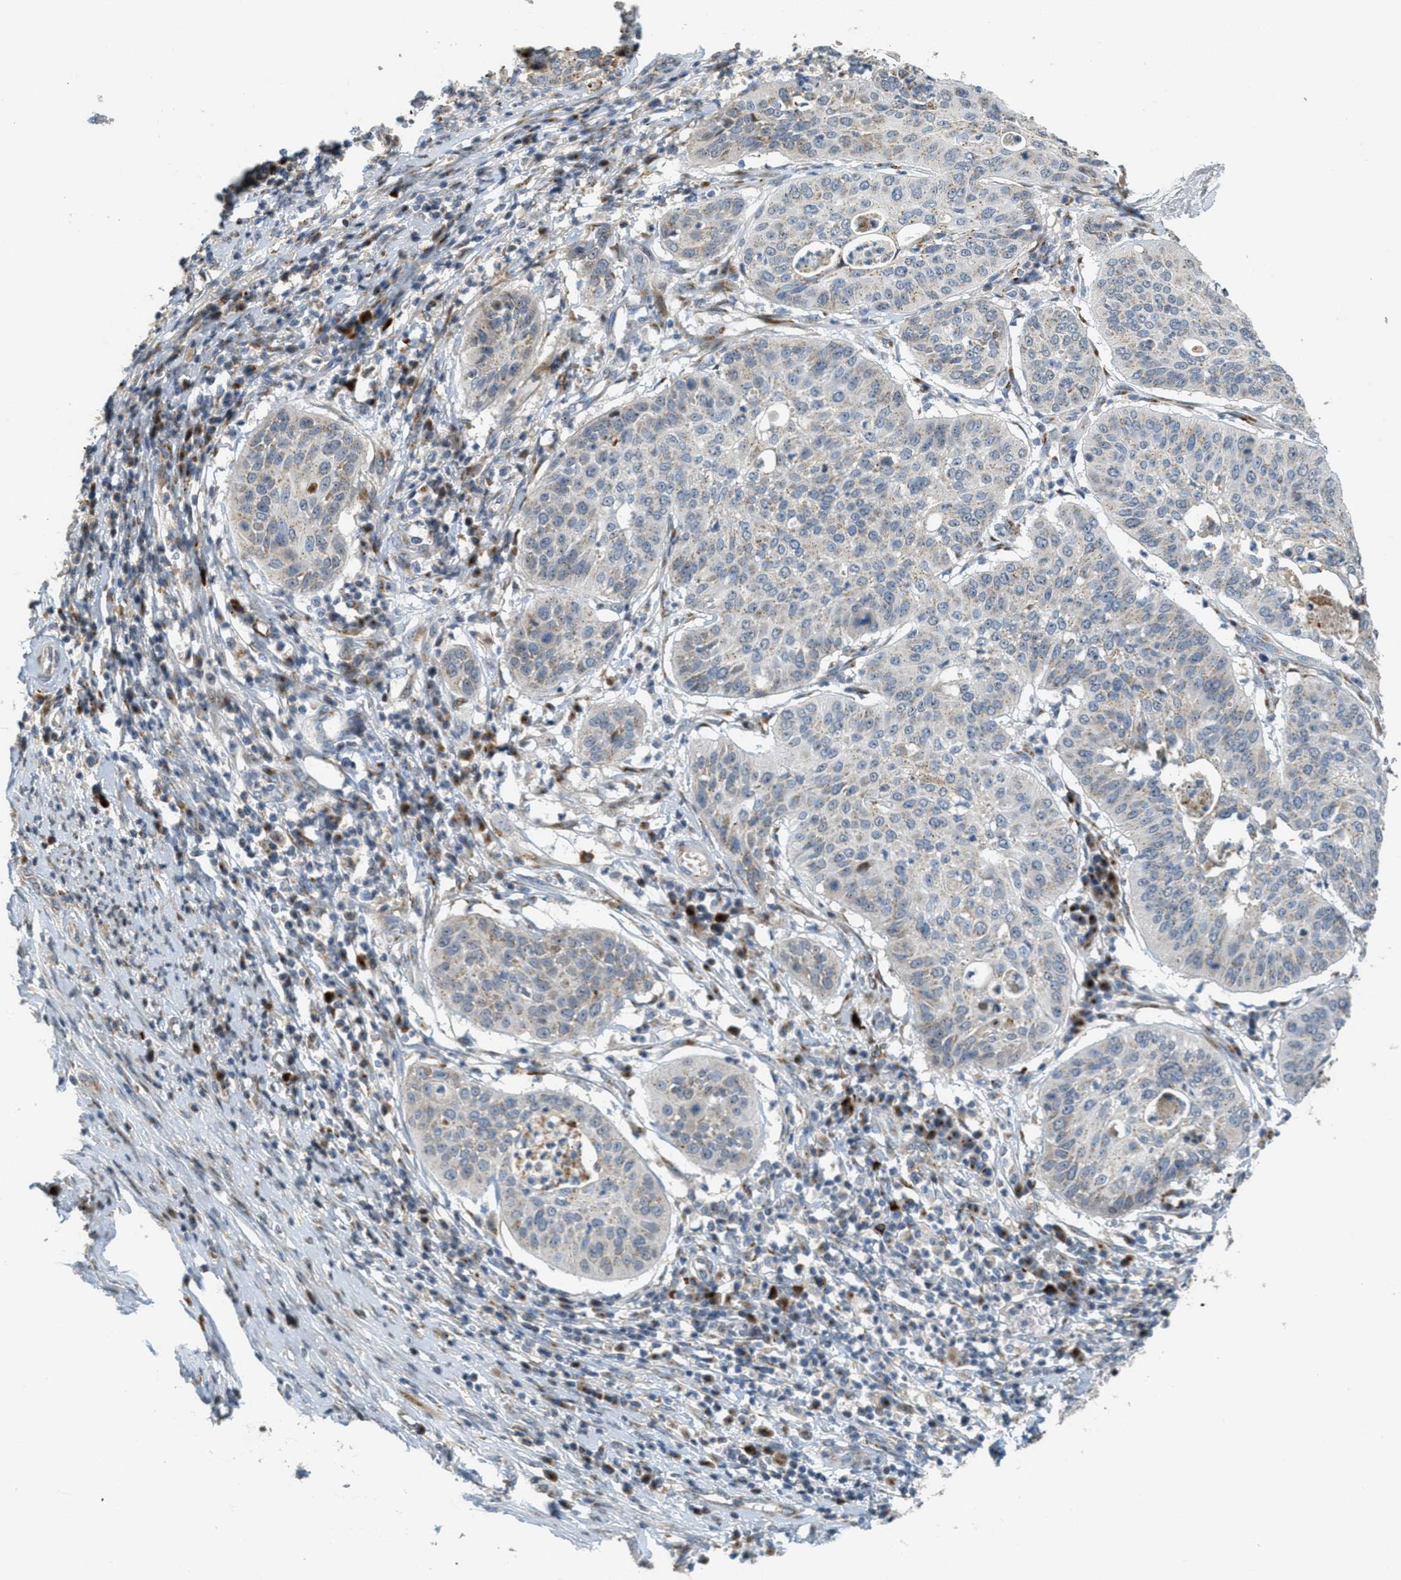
{"staining": {"intensity": "weak", "quantity": "<25%", "location": "cytoplasmic/membranous"}, "tissue": "cervical cancer", "cell_type": "Tumor cells", "image_type": "cancer", "snomed": [{"axis": "morphology", "description": "Normal tissue, NOS"}, {"axis": "morphology", "description": "Squamous cell carcinoma, NOS"}, {"axis": "topography", "description": "Cervix"}], "caption": "There is no significant expression in tumor cells of cervical cancer (squamous cell carcinoma).", "gene": "ZFPL1", "patient": {"sex": "female", "age": 39}}